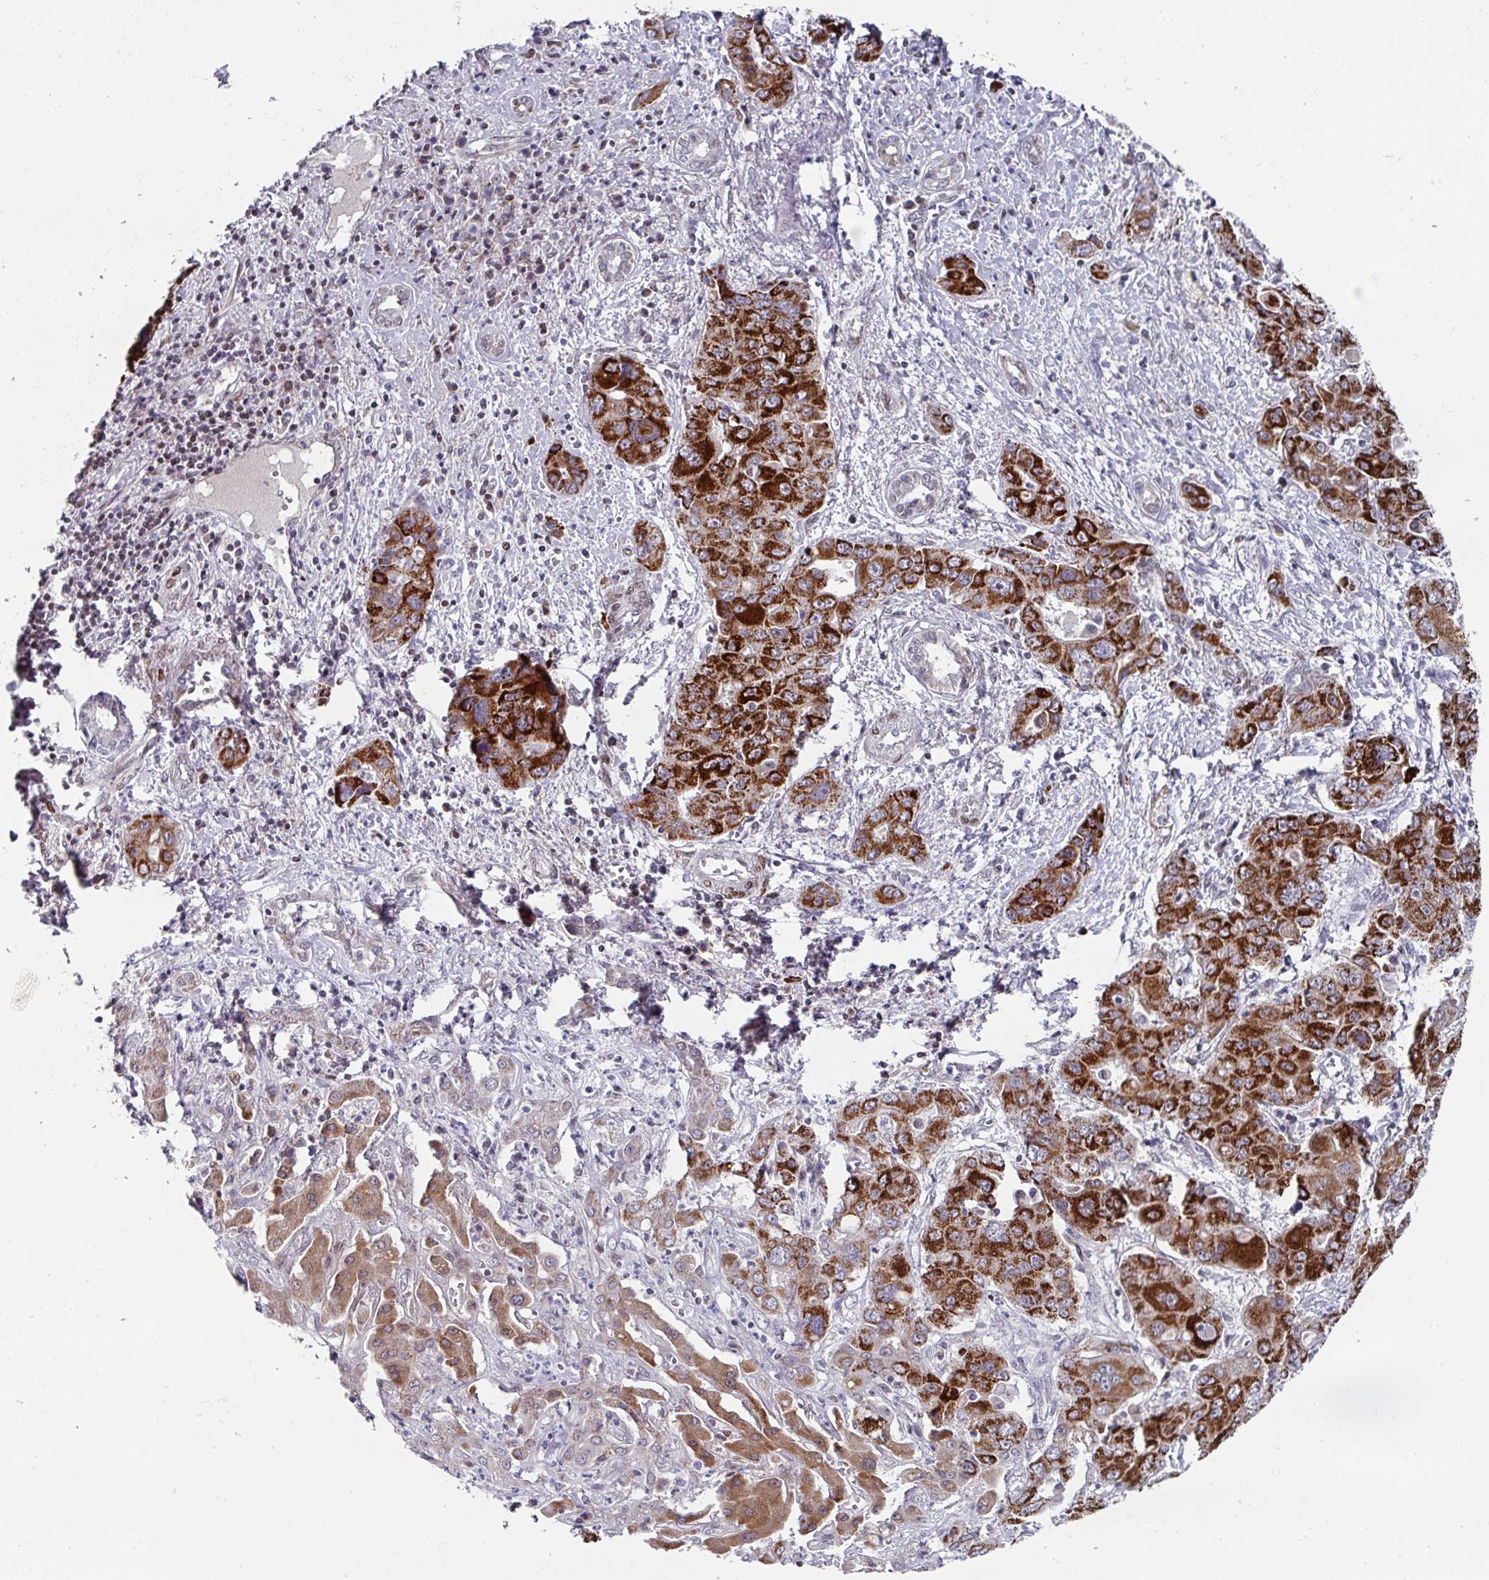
{"staining": {"intensity": "strong", "quantity": ">75%", "location": "cytoplasmic/membranous"}, "tissue": "liver cancer", "cell_type": "Tumor cells", "image_type": "cancer", "snomed": [{"axis": "morphology", "description": "Cholangiocarcinoma"}, {"axis": "topography", "description": "Liver"}], "caption": "DAB (3,3'-diaminobenzidine) immunohistochemical staining of human cholangiocarcinoma (liver) exhibits strong cytoplasmic/membranous protein positivity in approximately >75% of tumor cells.", "gene": "CBX7", "patient": {"sex": "male", "age": 67}}